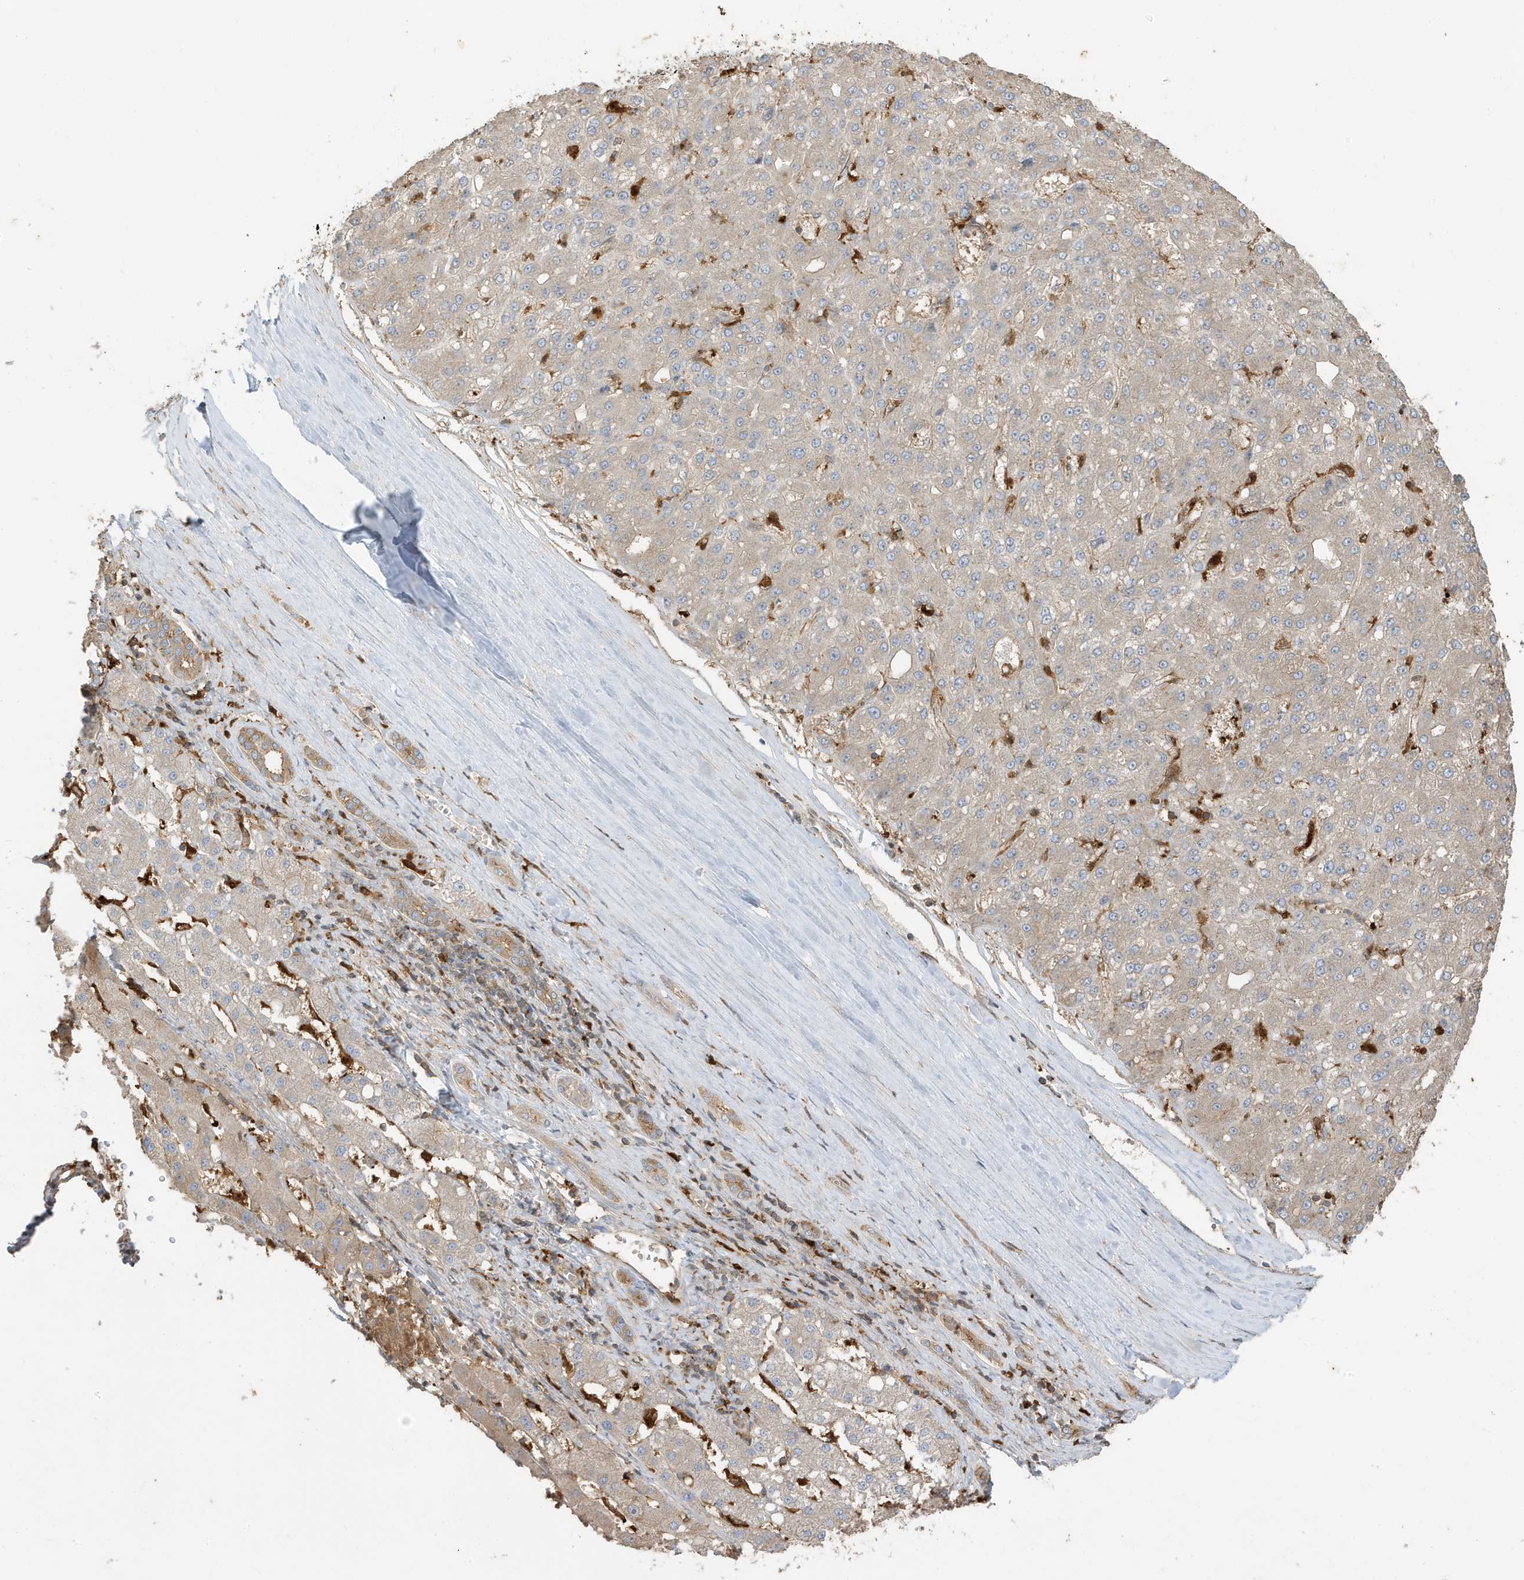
{"staining": {"intensity": "weak", "quantity": "<25%", "location": "cytoplasmic/membranous"}, "tissue": "liver cancer", "cell_type": "Tumor cells", "image_type": "cancer", "snomed": [{"axis": "morphology", "description": "Carcinoma, Hepatocellular, NOS"}, {"axis": "topography", "description": "Liver"}], "caption": "IHC micrograph of neoplastic tissue: human liver cancer stained with DAB shows no significant protein positivity in tumor cells.", "gene": "ABTB1", "patient": {"sex": "male", "age": 67}}